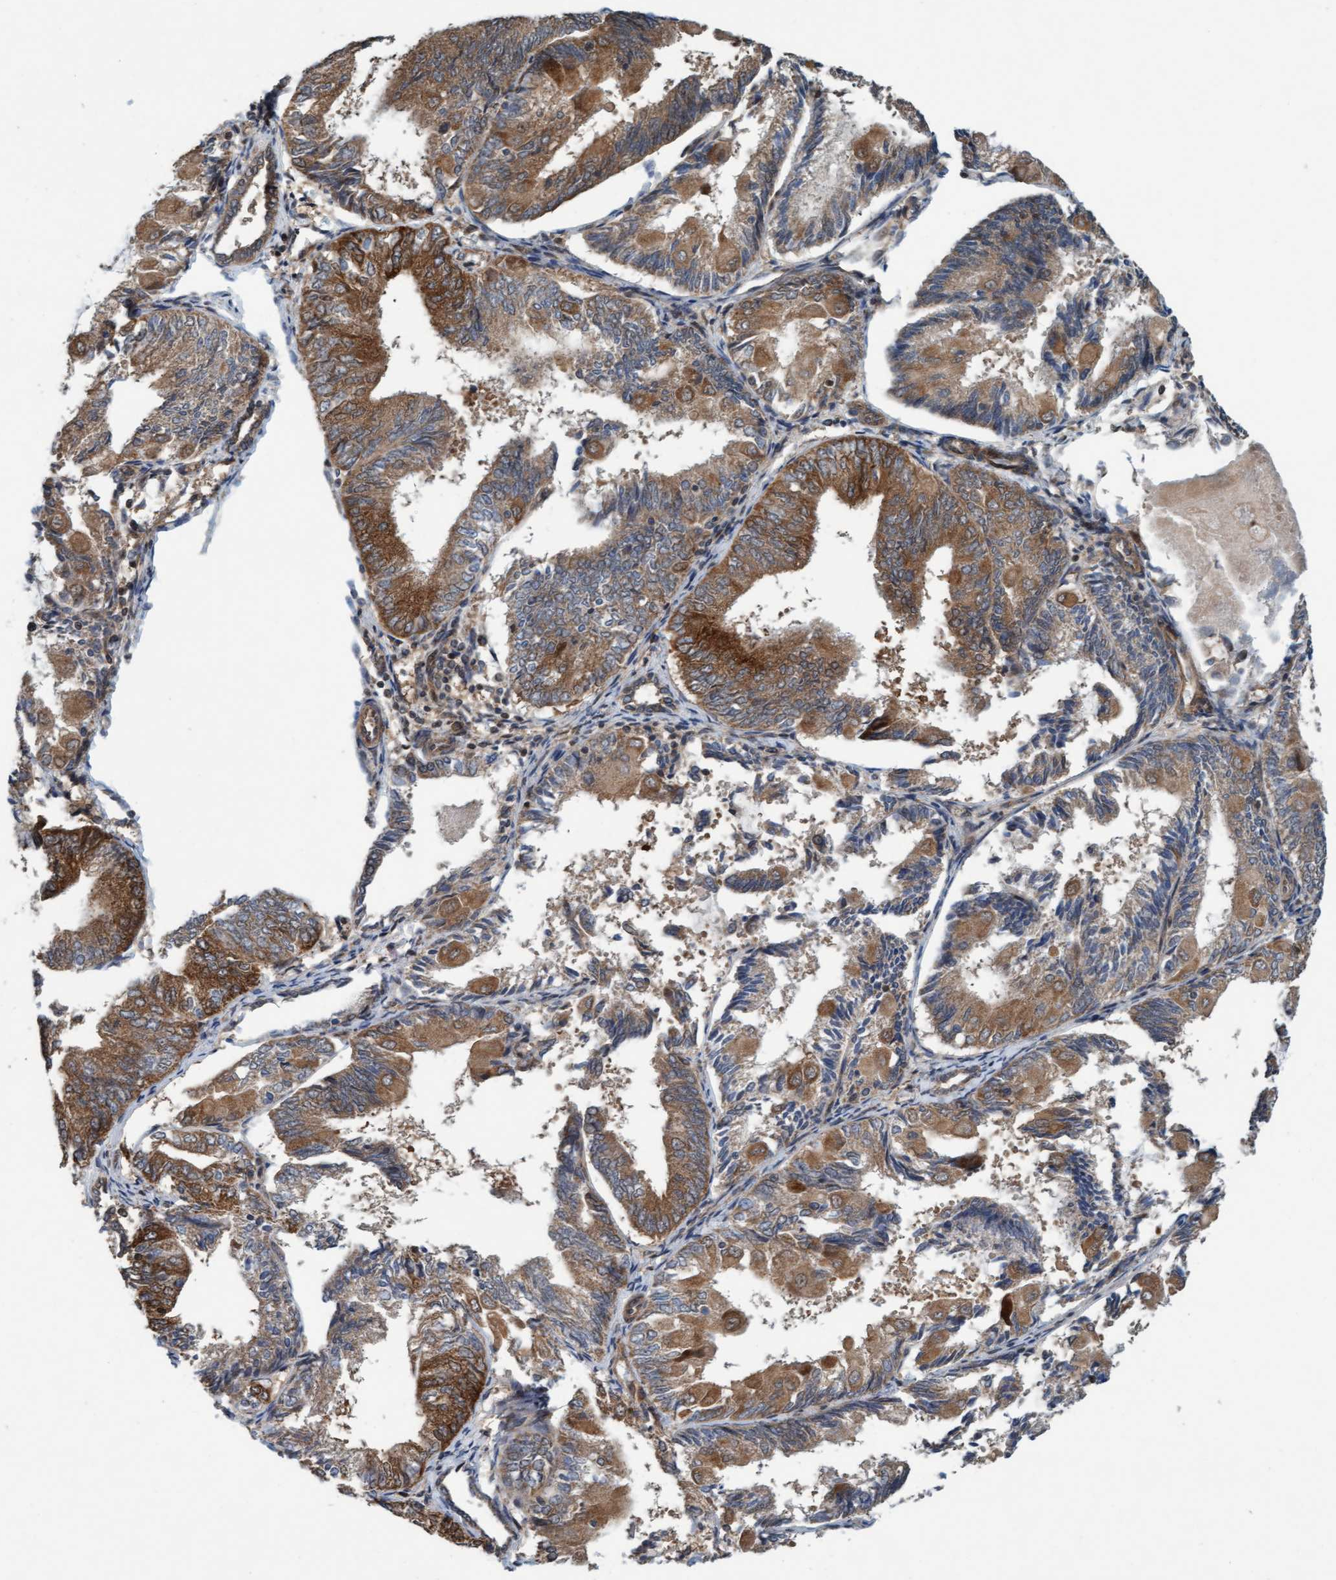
{"staining": {"intensity": "strong", "quantity": ">75%", "location": "cytoplasmic/membranous"}, "tissue": "endometrial cancer", "cell_type": "Tumor cells", "image_type": "cancer", "snomed": [{"axis": "morphology", "description": "Adenocarcinoma, NOS"}, {"axis": "topography", "description": "Endometrium"}], "caption": "A brown stain highlights strong cytoplasmic/membranous positivity of a protein in human endometrial cancer (adenocarcinoma) tumor cells.", "gene": "MLXIP", "patient": {"sex": "female", "age": 81}}